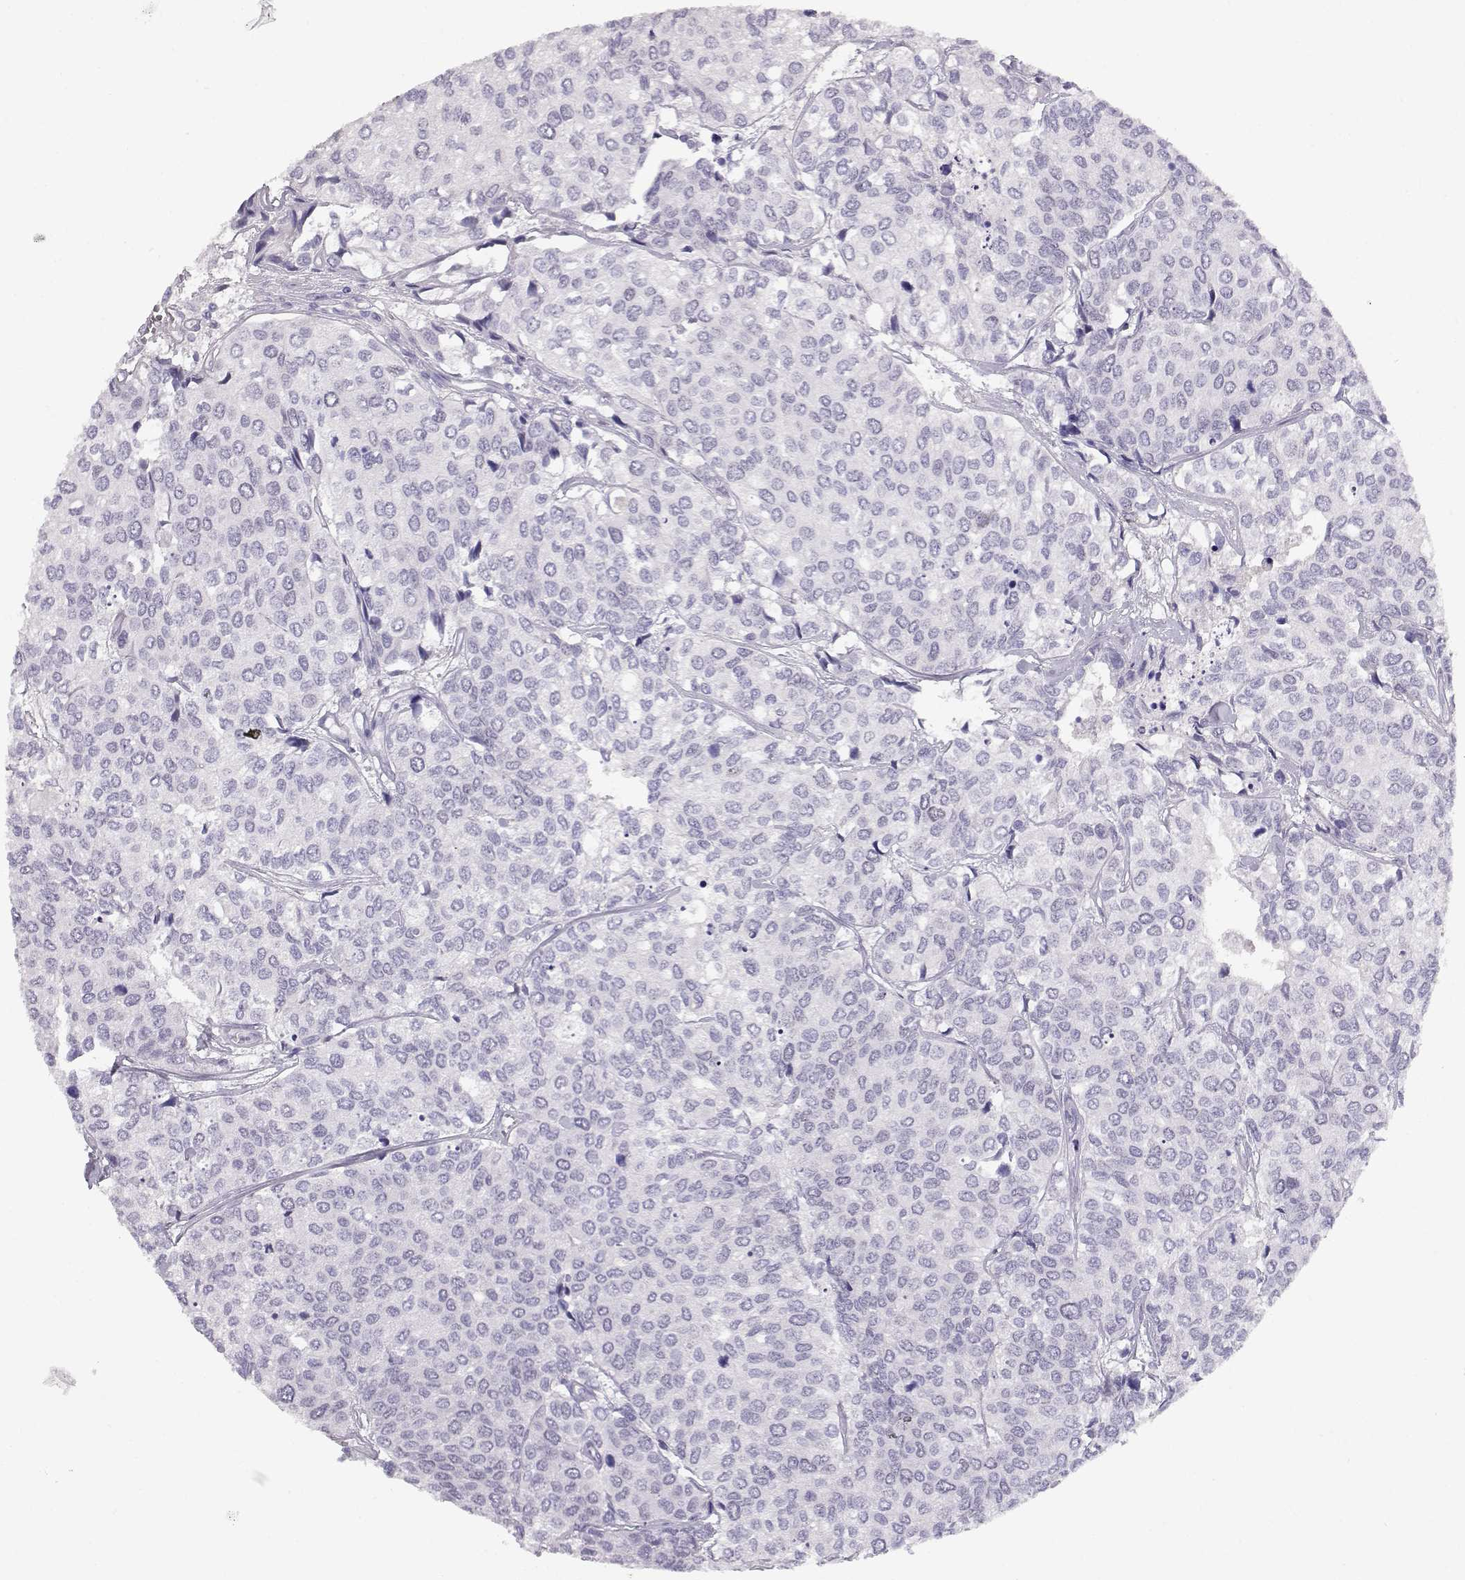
{"staining": {"intensity": "negative", "quantity": "none", "location": "none"}, "tissue": "urothelial cancer", "cell_type": "Tumor cells", "image_type": "cancer", "snomed": [{"axis": "morphology", "description": "Urothelial carcinoma, High grade"}, {"axis": "topography", "description": "Urinary bladder"}], "caption": "A high-resolution histopathology image shows immunohistochemistry (IHC) staining of urothelial carcinoma (high-grade), which shows no significant positivity in tumor cells.", "gene": "OPN5", "patient": {"sex": "male", "age": 73}}